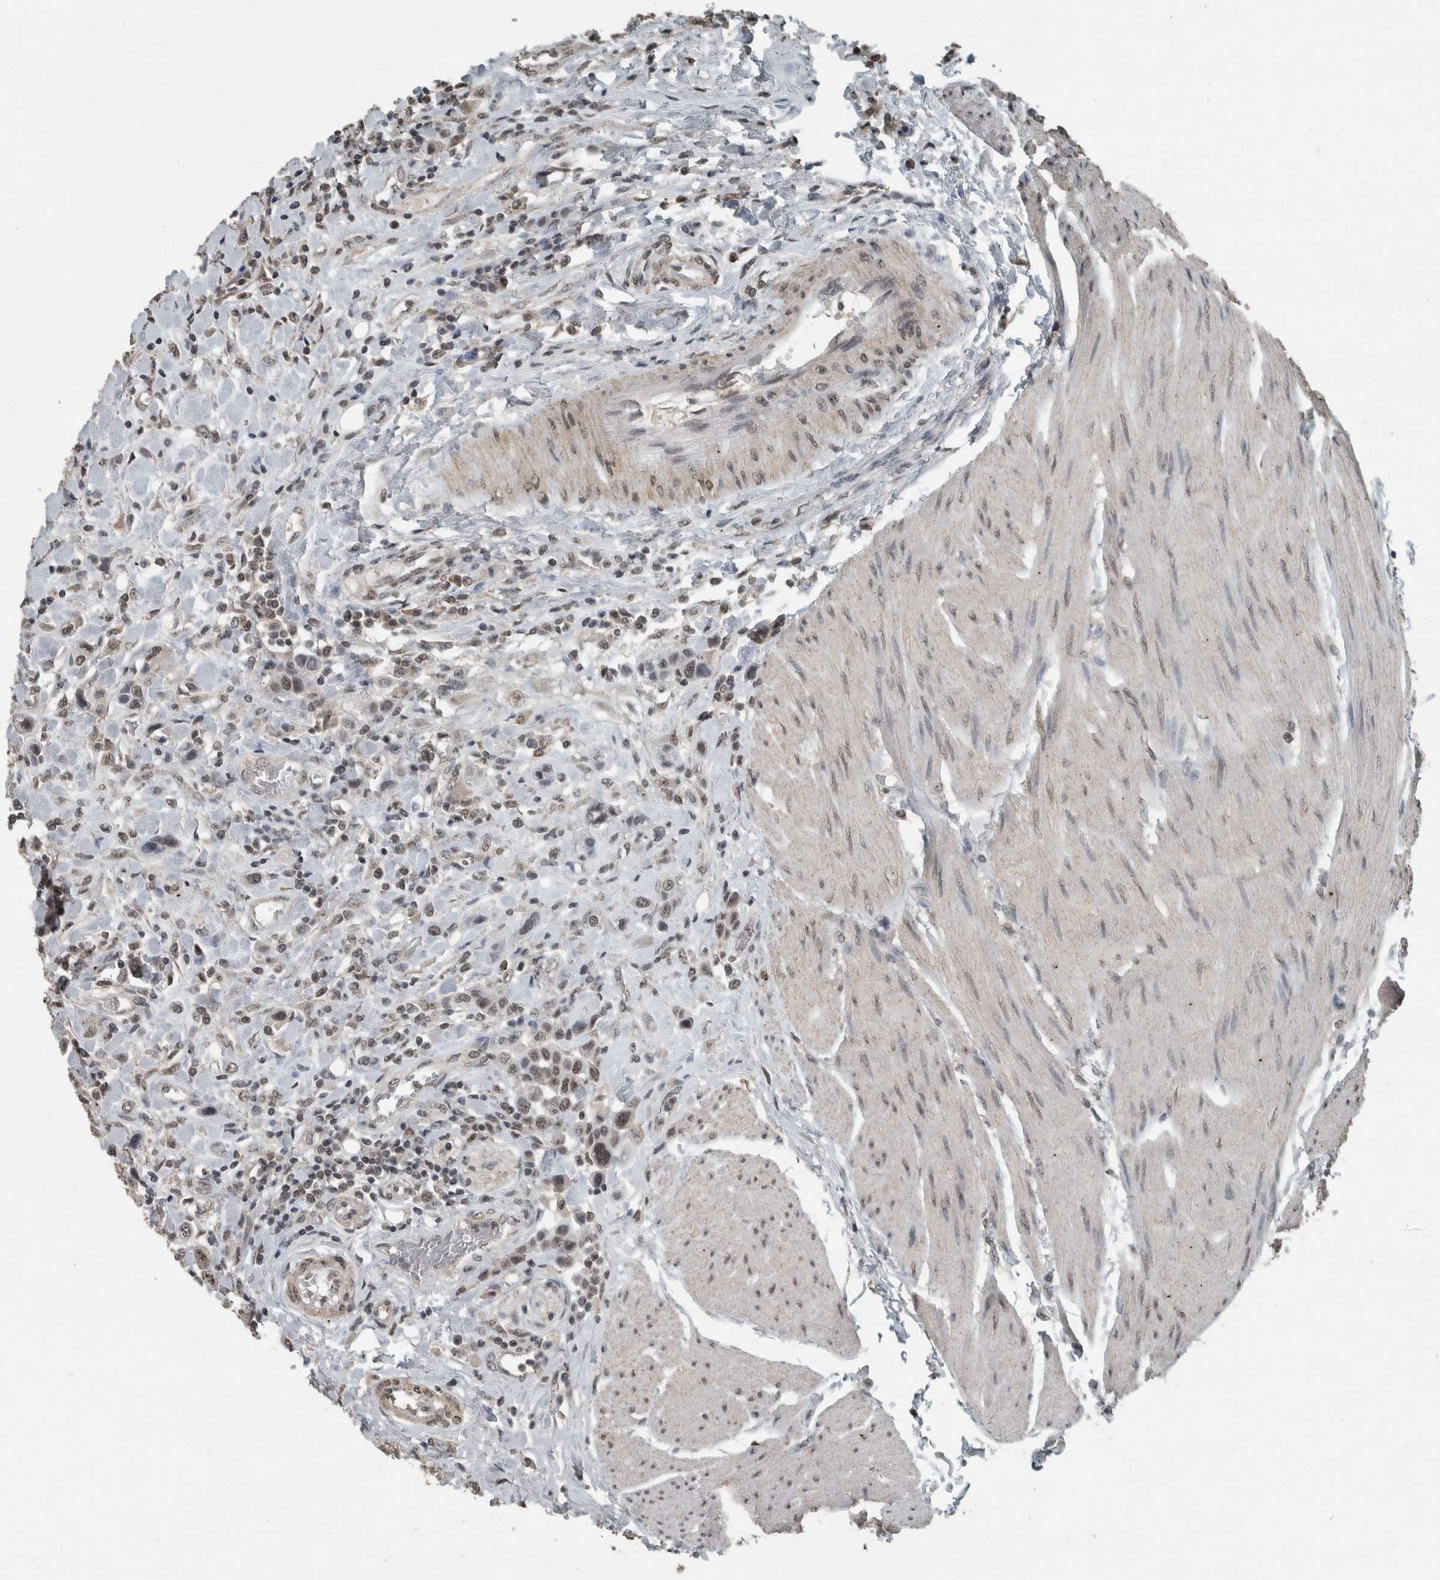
{"staining": {"intensity": "weak", "quantity": ">75%", "location": "nuclear"}, "tissue": "urothelial cancer", "cell_type": "Tumor cells", "image_type": "cancer", "snomed": [{"axis": "morphology", "description": "Urothelial carcinoma, High grade"}, {"axis": "topography", "description": "Urinary bladder"}], "caption": "Weak nuclear expression for a protein is identified in approximately >75% of tumor cells of urothelial cancer using immunohistochemistry.", "gene": "ZNF24", "patient": {"sex": "male", "age": 50}}